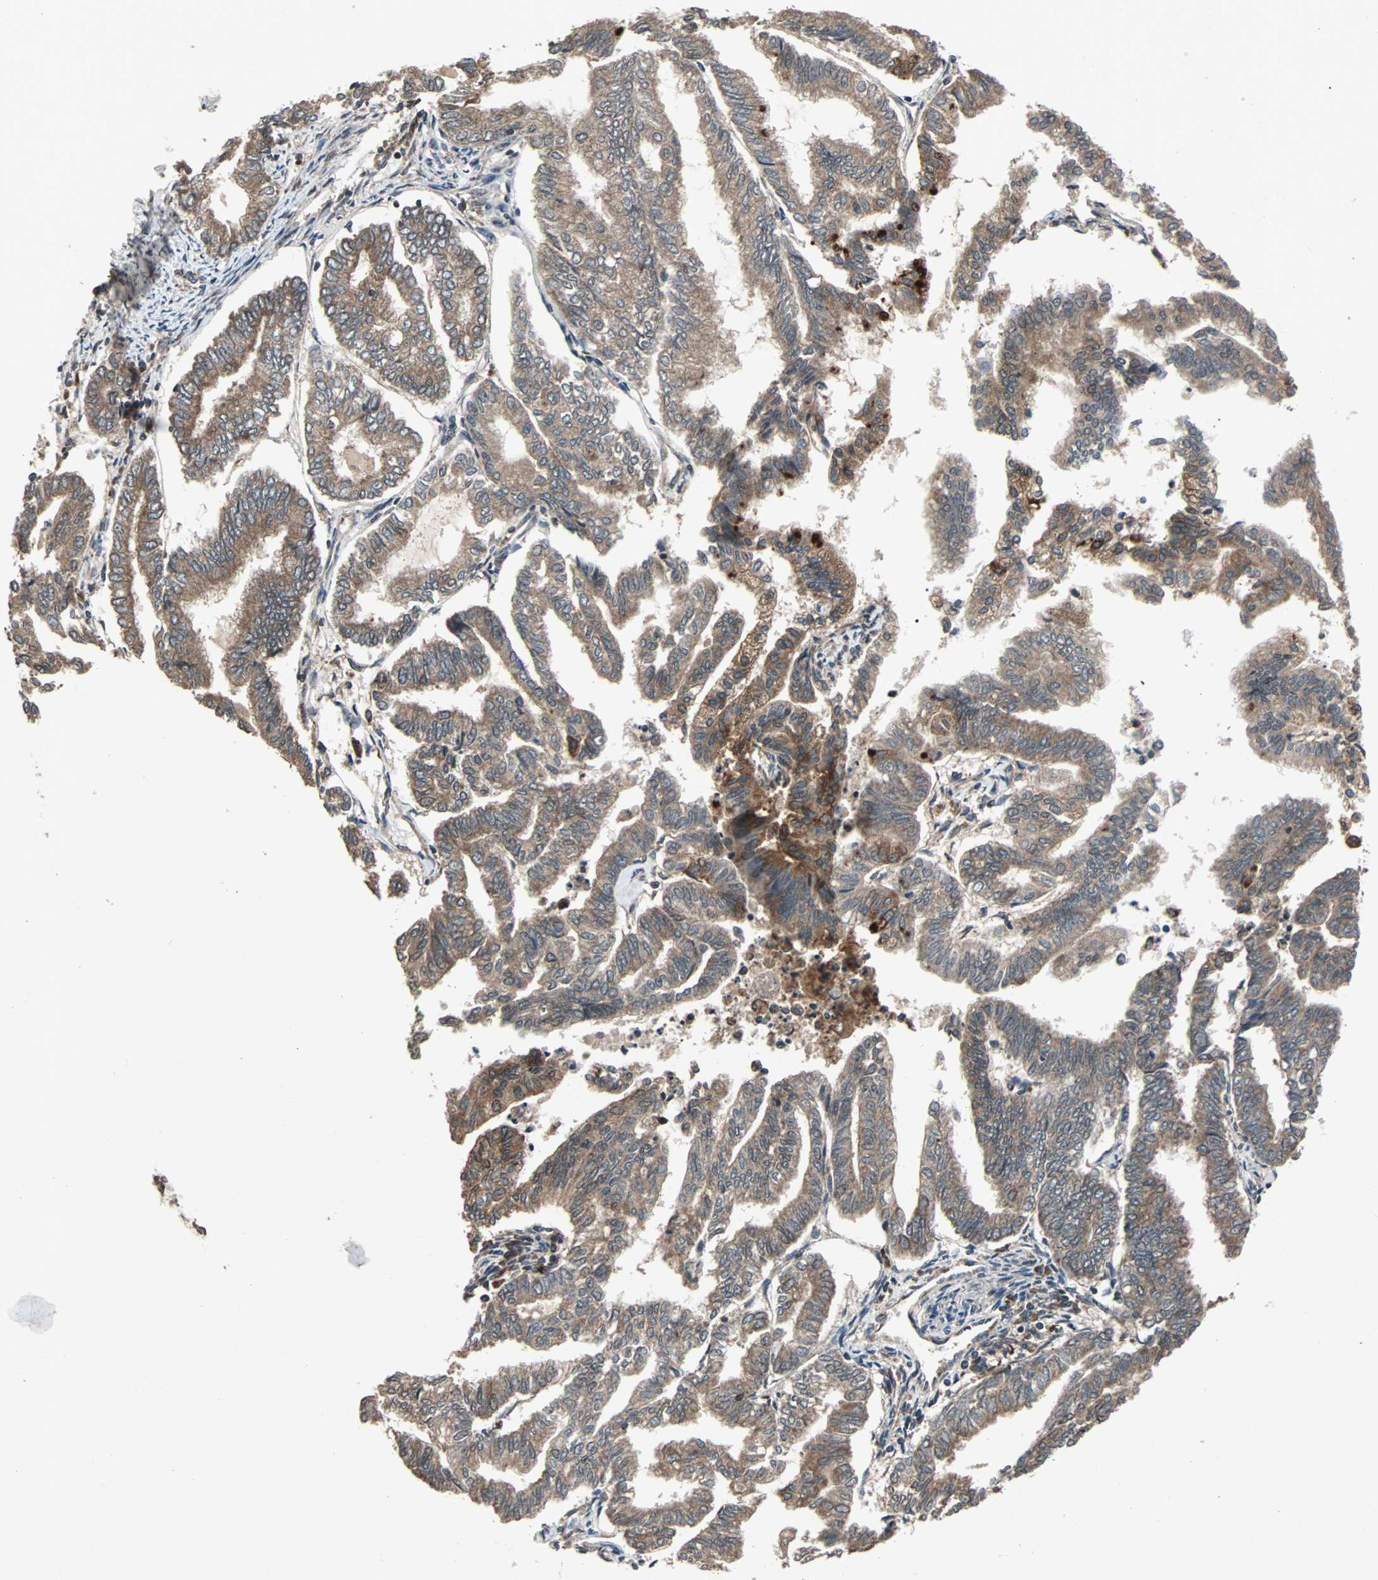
{"staining": {"intensity": "moderate", "quantity": ">75%", "location": "cytoplasmic/membranous"}, "tissue": "endometrial cancer", "cell_type": "Tumor cells", "image_type": "cancer", "snomed": [{"axis": "morphology", "description": "Adenocarcinoma, NOS"}, {"axis": "topography", "description": "Endometrium"}], "caption": "Moderate cytoplasmic/membranous protein expression is appreciated in about >75% of tumor cells in endometrial adenocarcinoma.", "gene": "RAB7A", "patient": {"sex": "female", "age": 79}}